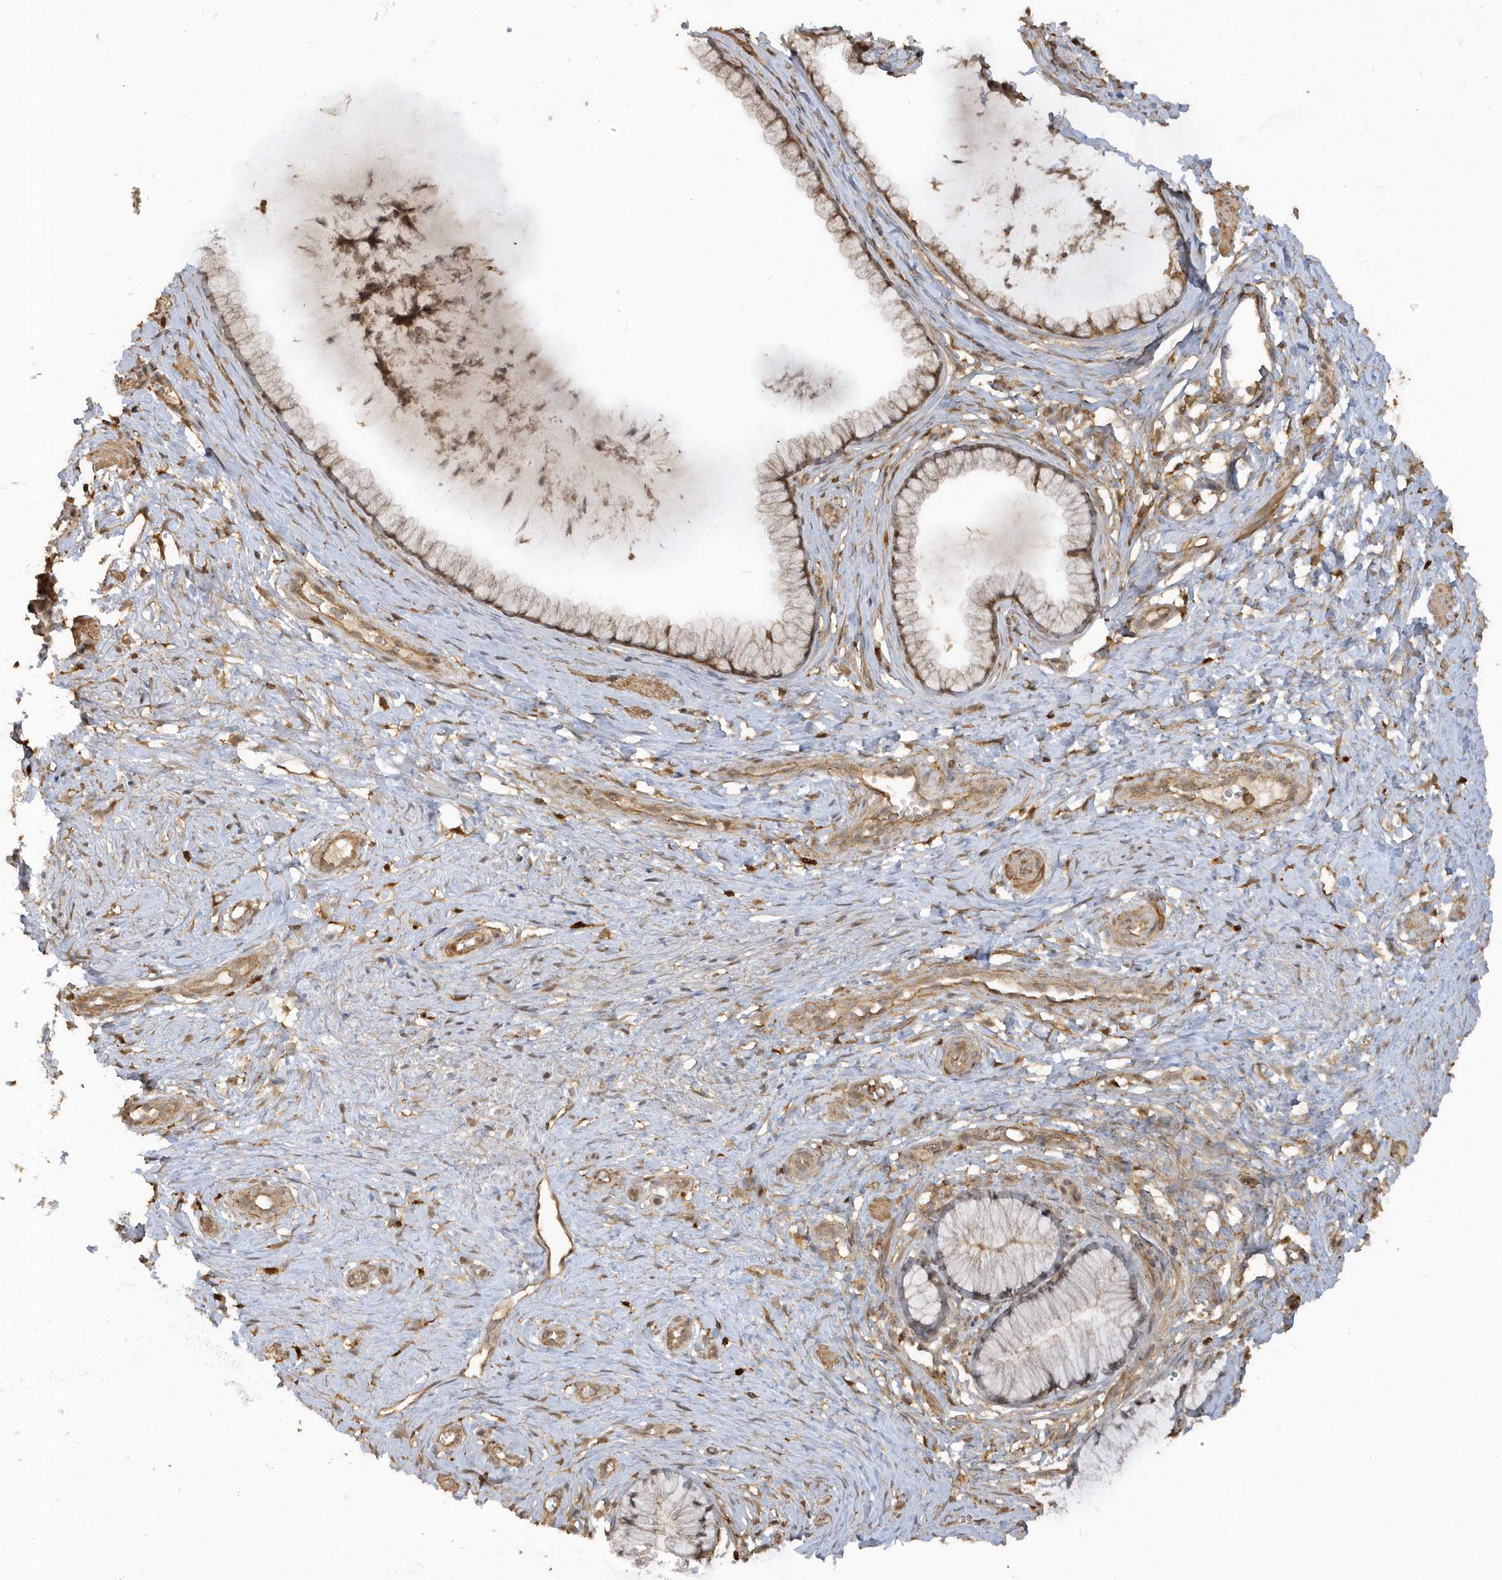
{"staining": {"intensity": "moderate", "quantity": ">75%", "location": "cytoplasmic/membranous,nuclear"}, "tissue": "cervix", "cell_type": "Glandular cells", "image_type": "normal", "snomed": [{"axis": "morphology", "description": "Normal tissue, NOS"}, {"axis": "topography", "description": "Cervix"}], "caption": "Immunohistochemistry (IHC) of benign cervix displays medium levels of moderate cytoplasmic/membranous,nuclear staining in approximately >75% of glandular cells. (DAB IHC with brightfield microscopy, high magnification).", "gene": "ZBTB8A", "patient": {"sex": "female", "age": 36}}